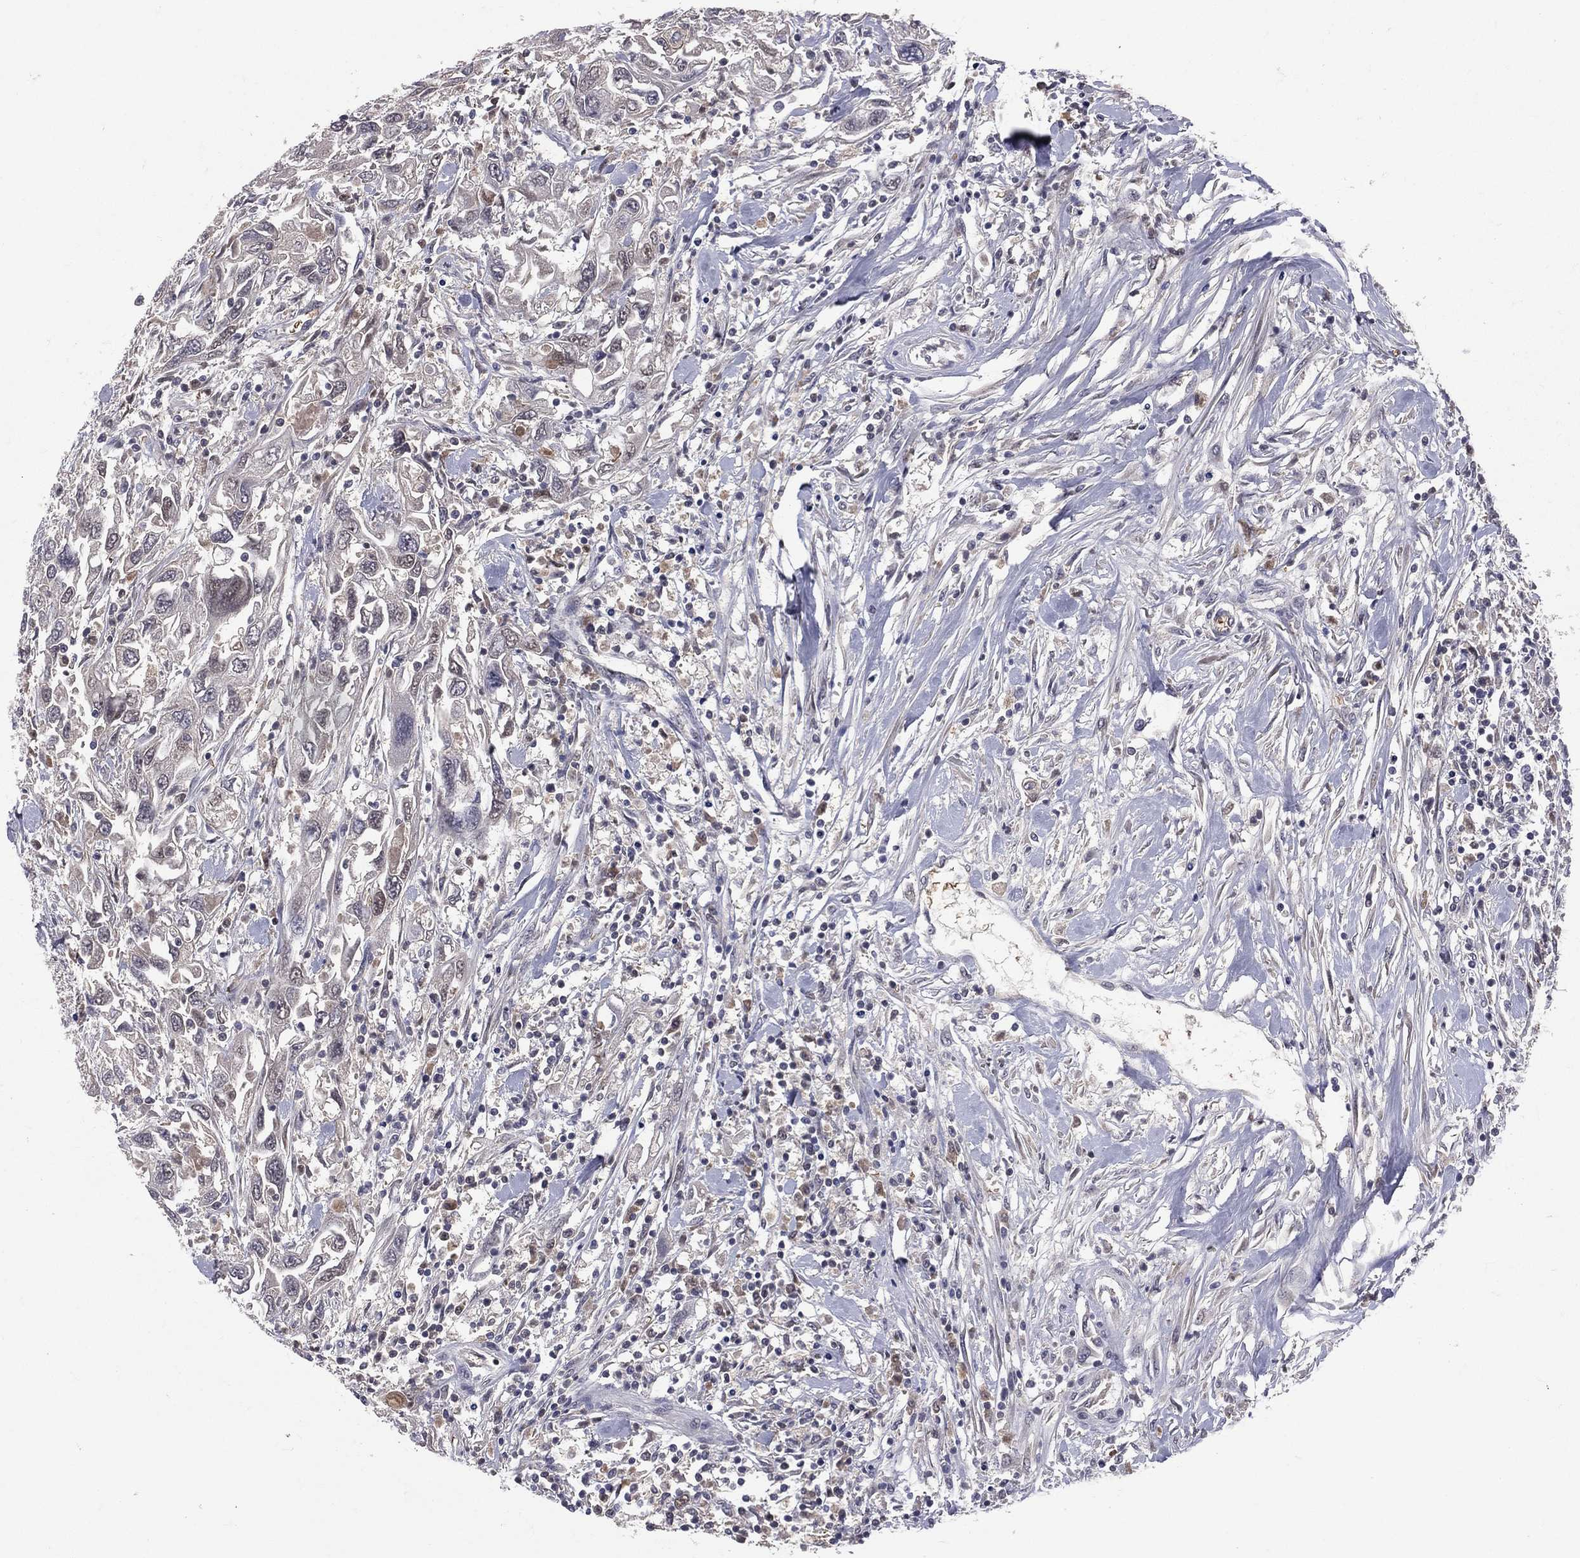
{"staining": {"intensity": "negative", "quantity": "none", "location": "none"}, "tissue": "urothelial cancer", "cell_type": "Tumor cells", "image_type": "cancer", "snomed": [{"axis": "morphology", "description": "Urothelial carcinoma, High grade"}, {"axis": "topography", "description": "Urinary bladder"}], "caption": "IHC histopathology image of neoplastic tissue: urothelial cancer stained with DAB reveals no significant protein staining in tumor cells.", "gene": "DSG4", "patient": {"sex": "male", "age": 76}}